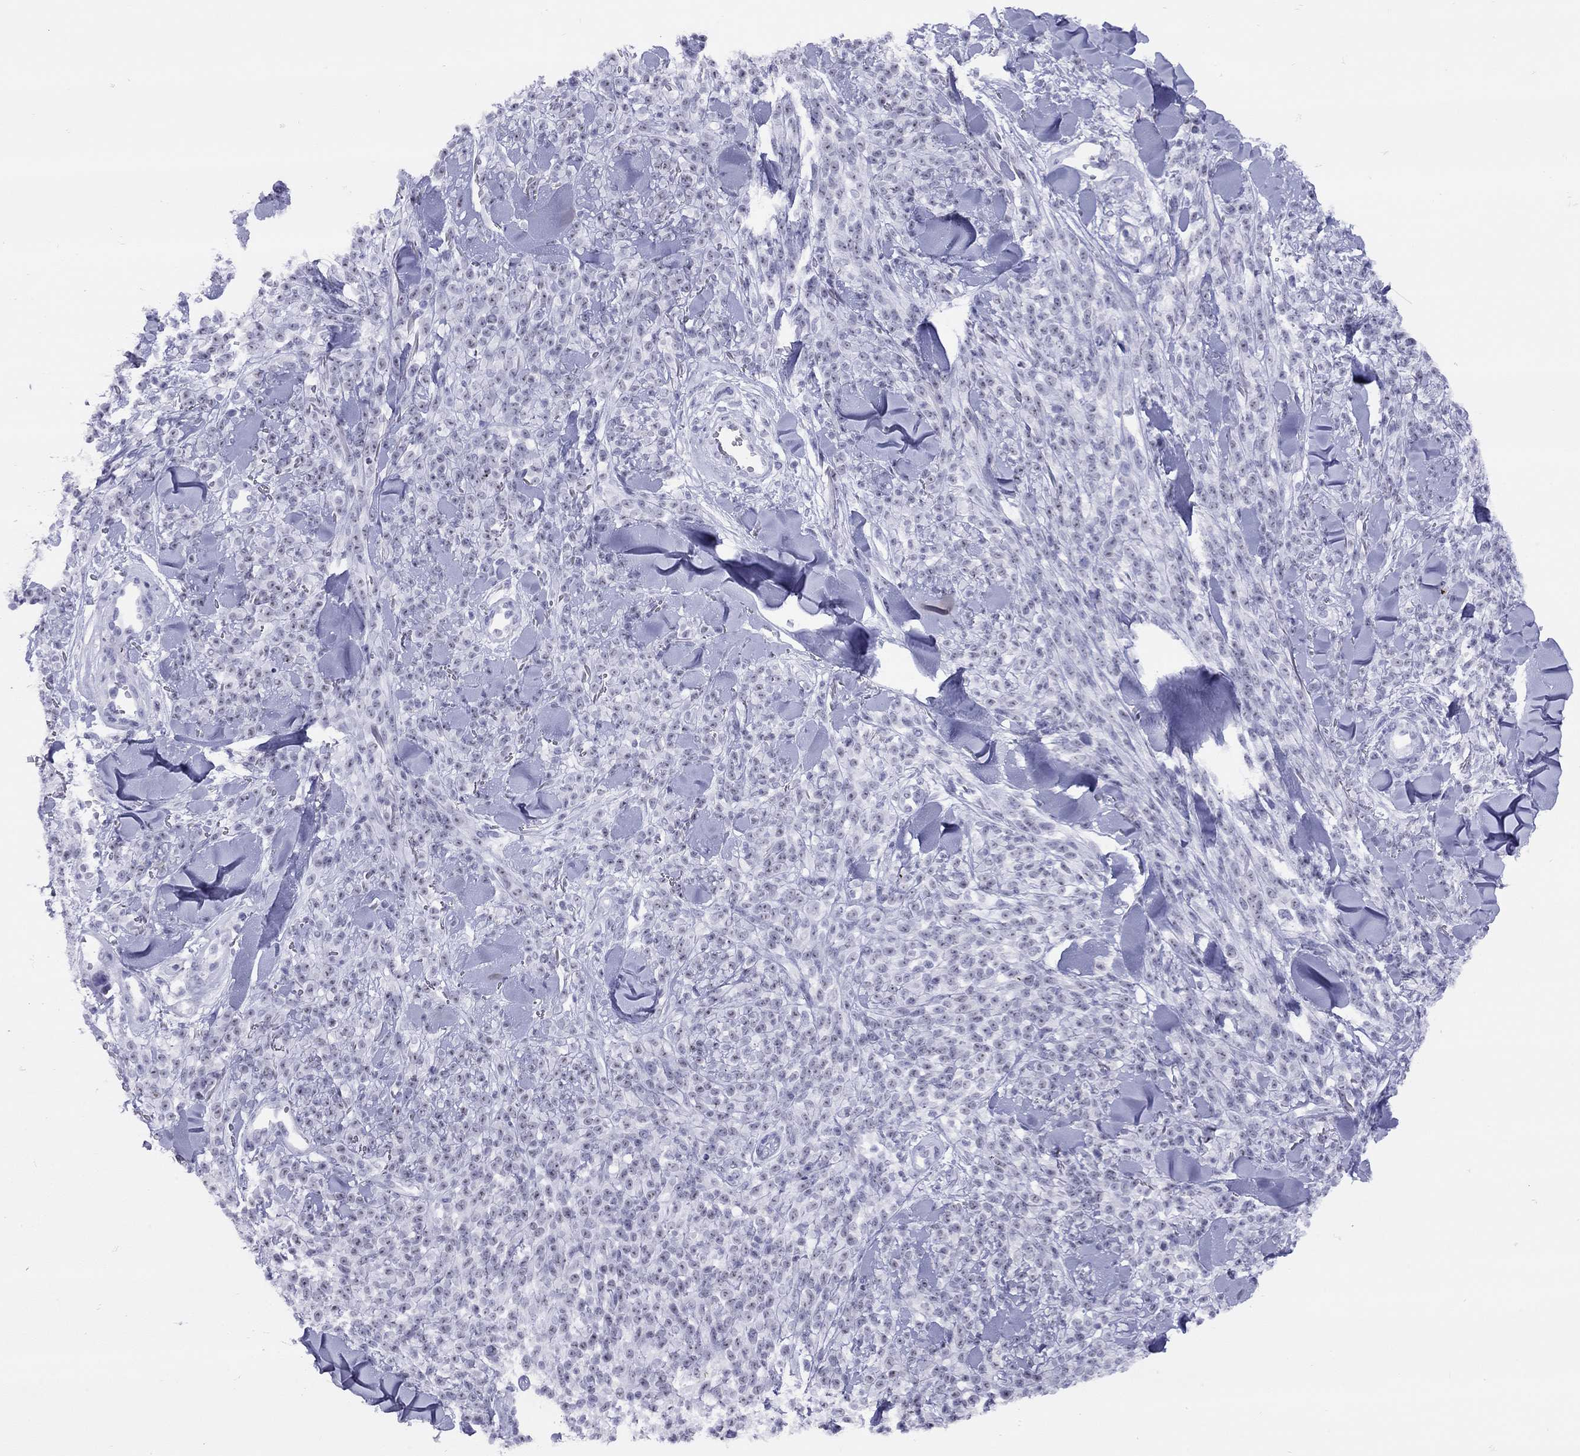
{"staining": {"intensity": "weak", "quantity": ">75%", "location": "nuclear"}, "tissue": "melanoma", "cell_type": "Tumor cells", "image_type": "cancer", "snomed": [{"axis": "morphology", "description": "Malignant melanoma, NOS"}, {"axis": "topography", "description": "Skin"}, {"axis": "topography", "description": "Skin of trunk"}], "caption": "A photomicrograph of human malignant melanoma stained for a protein exhibits weak nuclear brown staining in tumor cells.", "gene": "LYAR", "patient": {"sex": "male", "age": 74}}